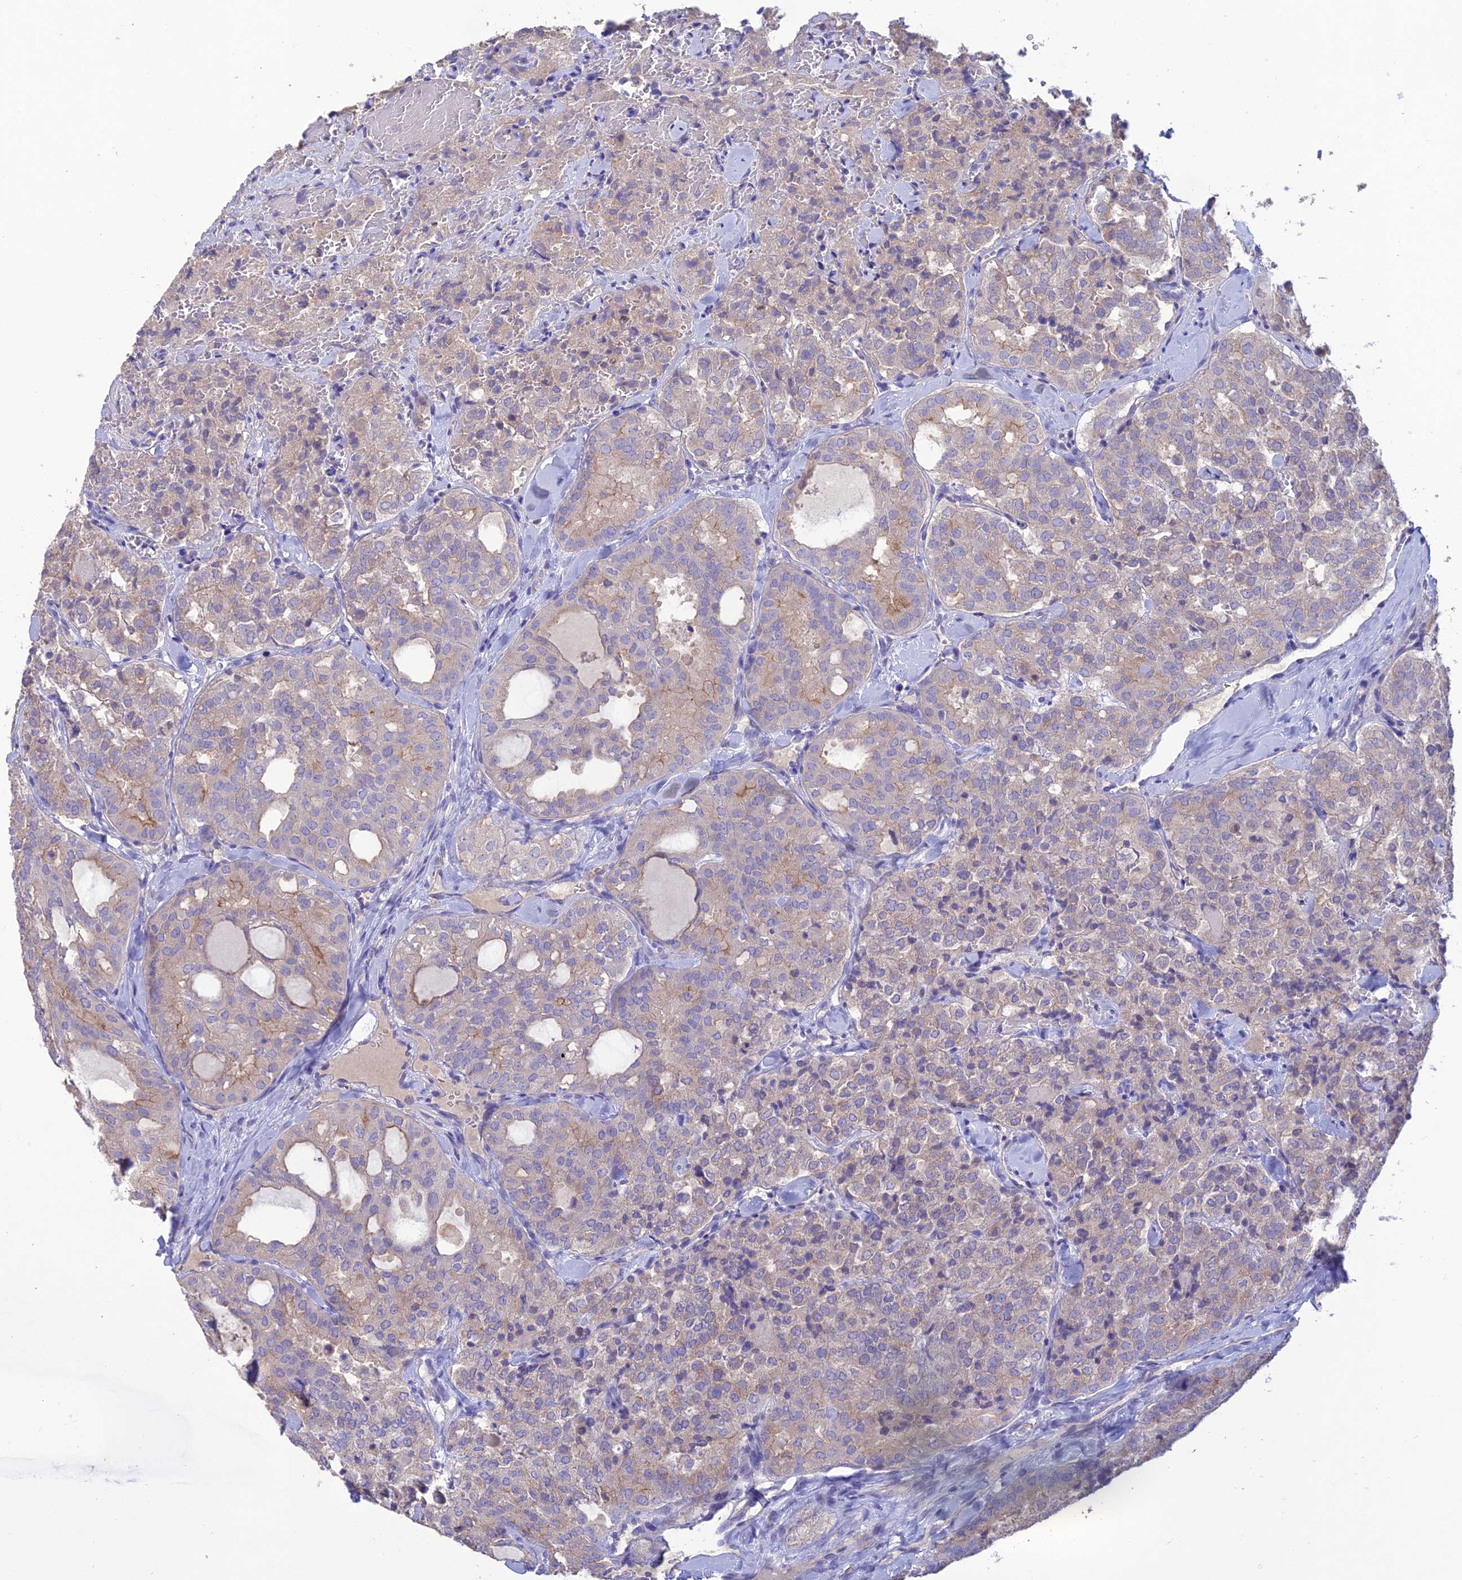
{"staining": {"intensity": "weak", "quantity": "<25%", "location": "cytoplasmic/membranous"}, "tissue": "thyroid cancer", "cell_type": "Tumor cells", "image_type": "cancer", "snomed": [{"axis": "morphology", "description": "Follicular adenoma carcinoma, NOS"}, {"axis": "topography", "description": "Thyroid gland"}], "caption": "The immunohistochemistry photomicrograph has no significant positivity in tumor cells of thyroid cancer (follicular adenoma carcinoma) tissue. The staining is performed using DAB (3,3'-diaminobenzidine) brown chromogen with nuclei counter-stained in using hematoxylin.", "gene": "SFT2D2", "patient": {"sex": "male", "age": 75}}